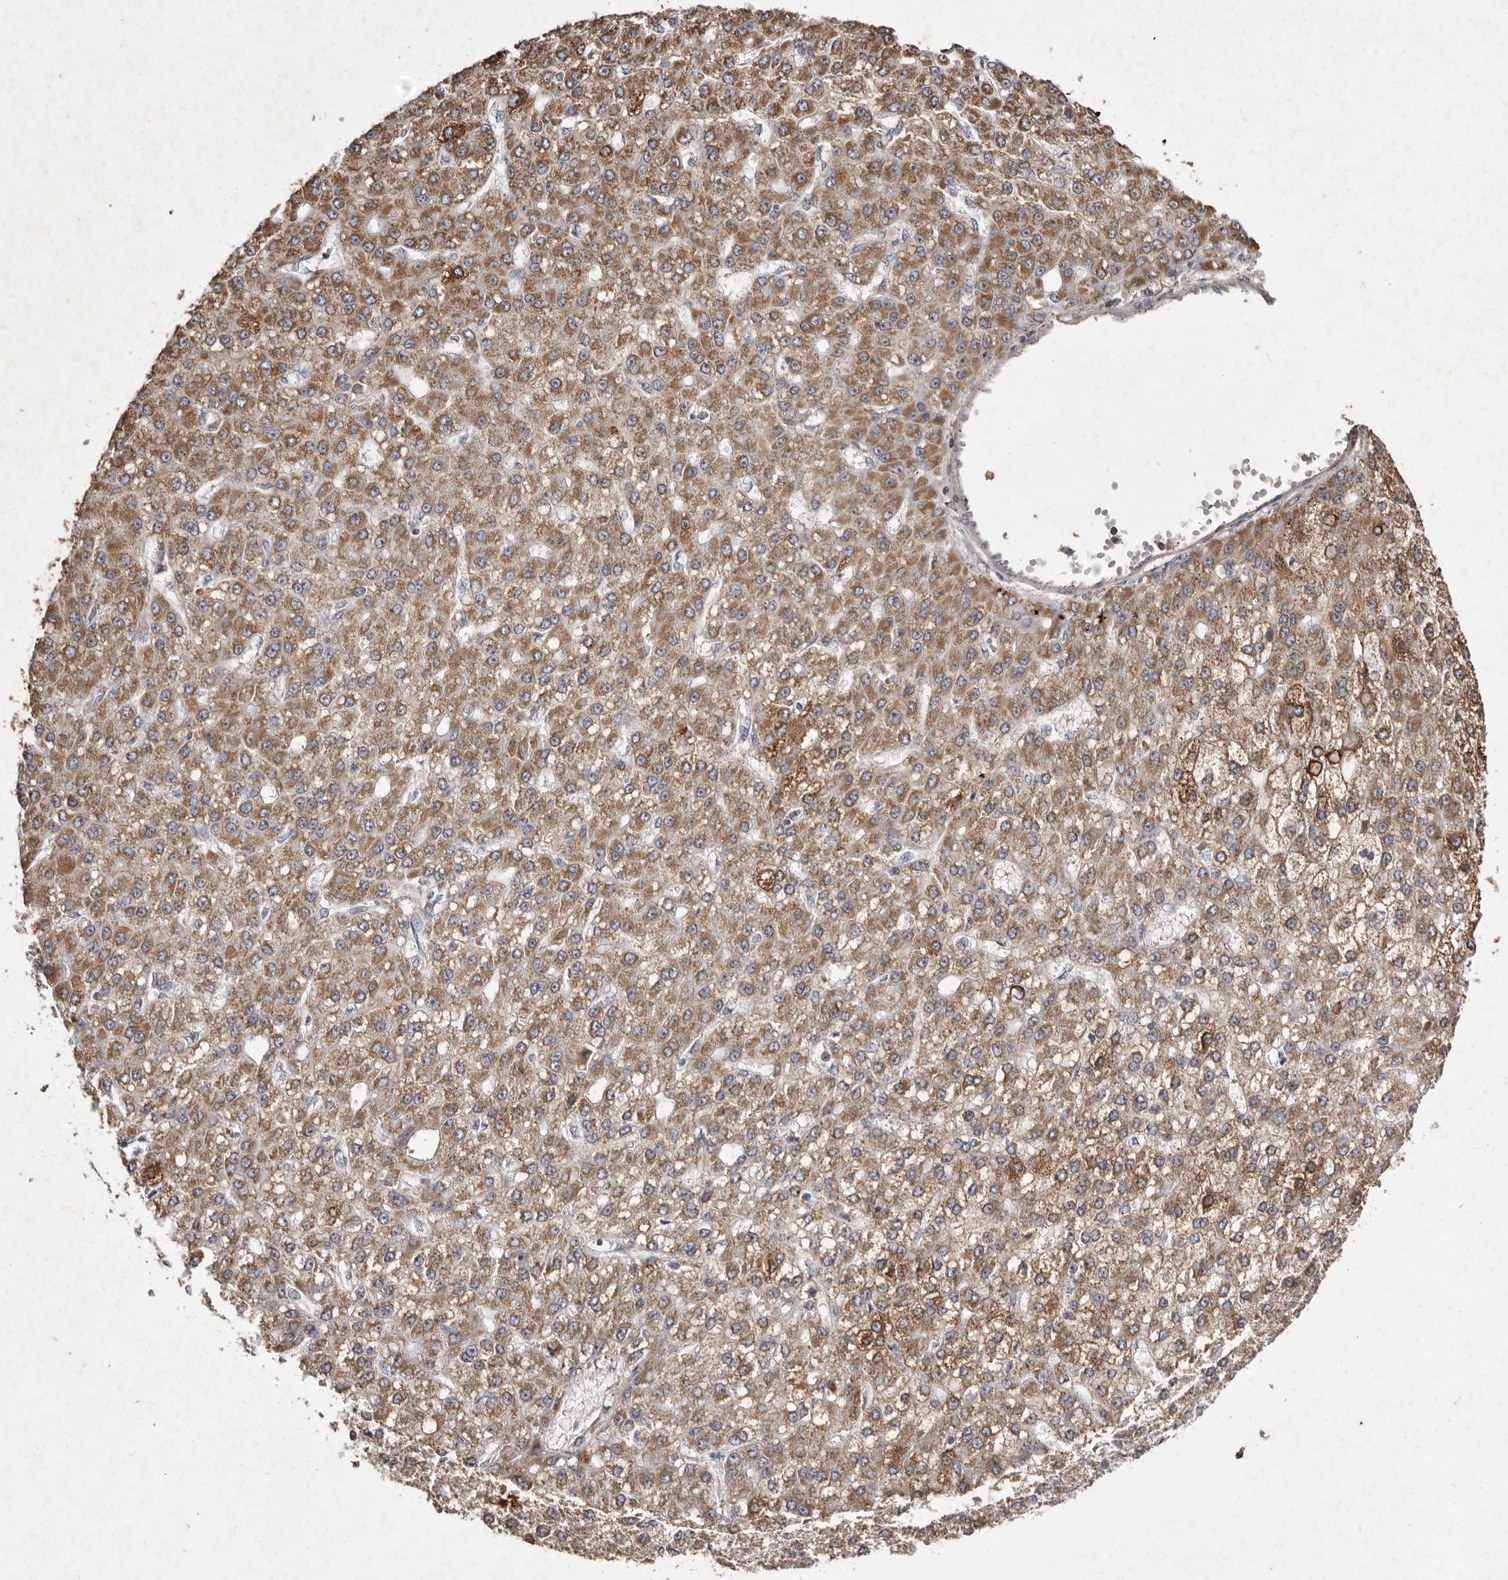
{"staining": {"intensity": "moderate", "quantity": ">75%", "location": "cytoplasmic/membranous"}, "tissue": "liver cancer", "cell_type": "Tumor cells", "image_type": "cancer", "snomed": [{"axis": "morphology", "description": "Carcinoma, Hepatocellular, NOS"}, {"axis": "topography", "description": "Liver"}], "caption": "Liver cancer was stained to show a protein in brown. There is medium levels of moderate cytoplasmic/membranous staining in about >75% of tumor cells. Nuclei are stained in blue.", "gene": "CXCL14", "patient": {"sex": "male", "age": 67}}